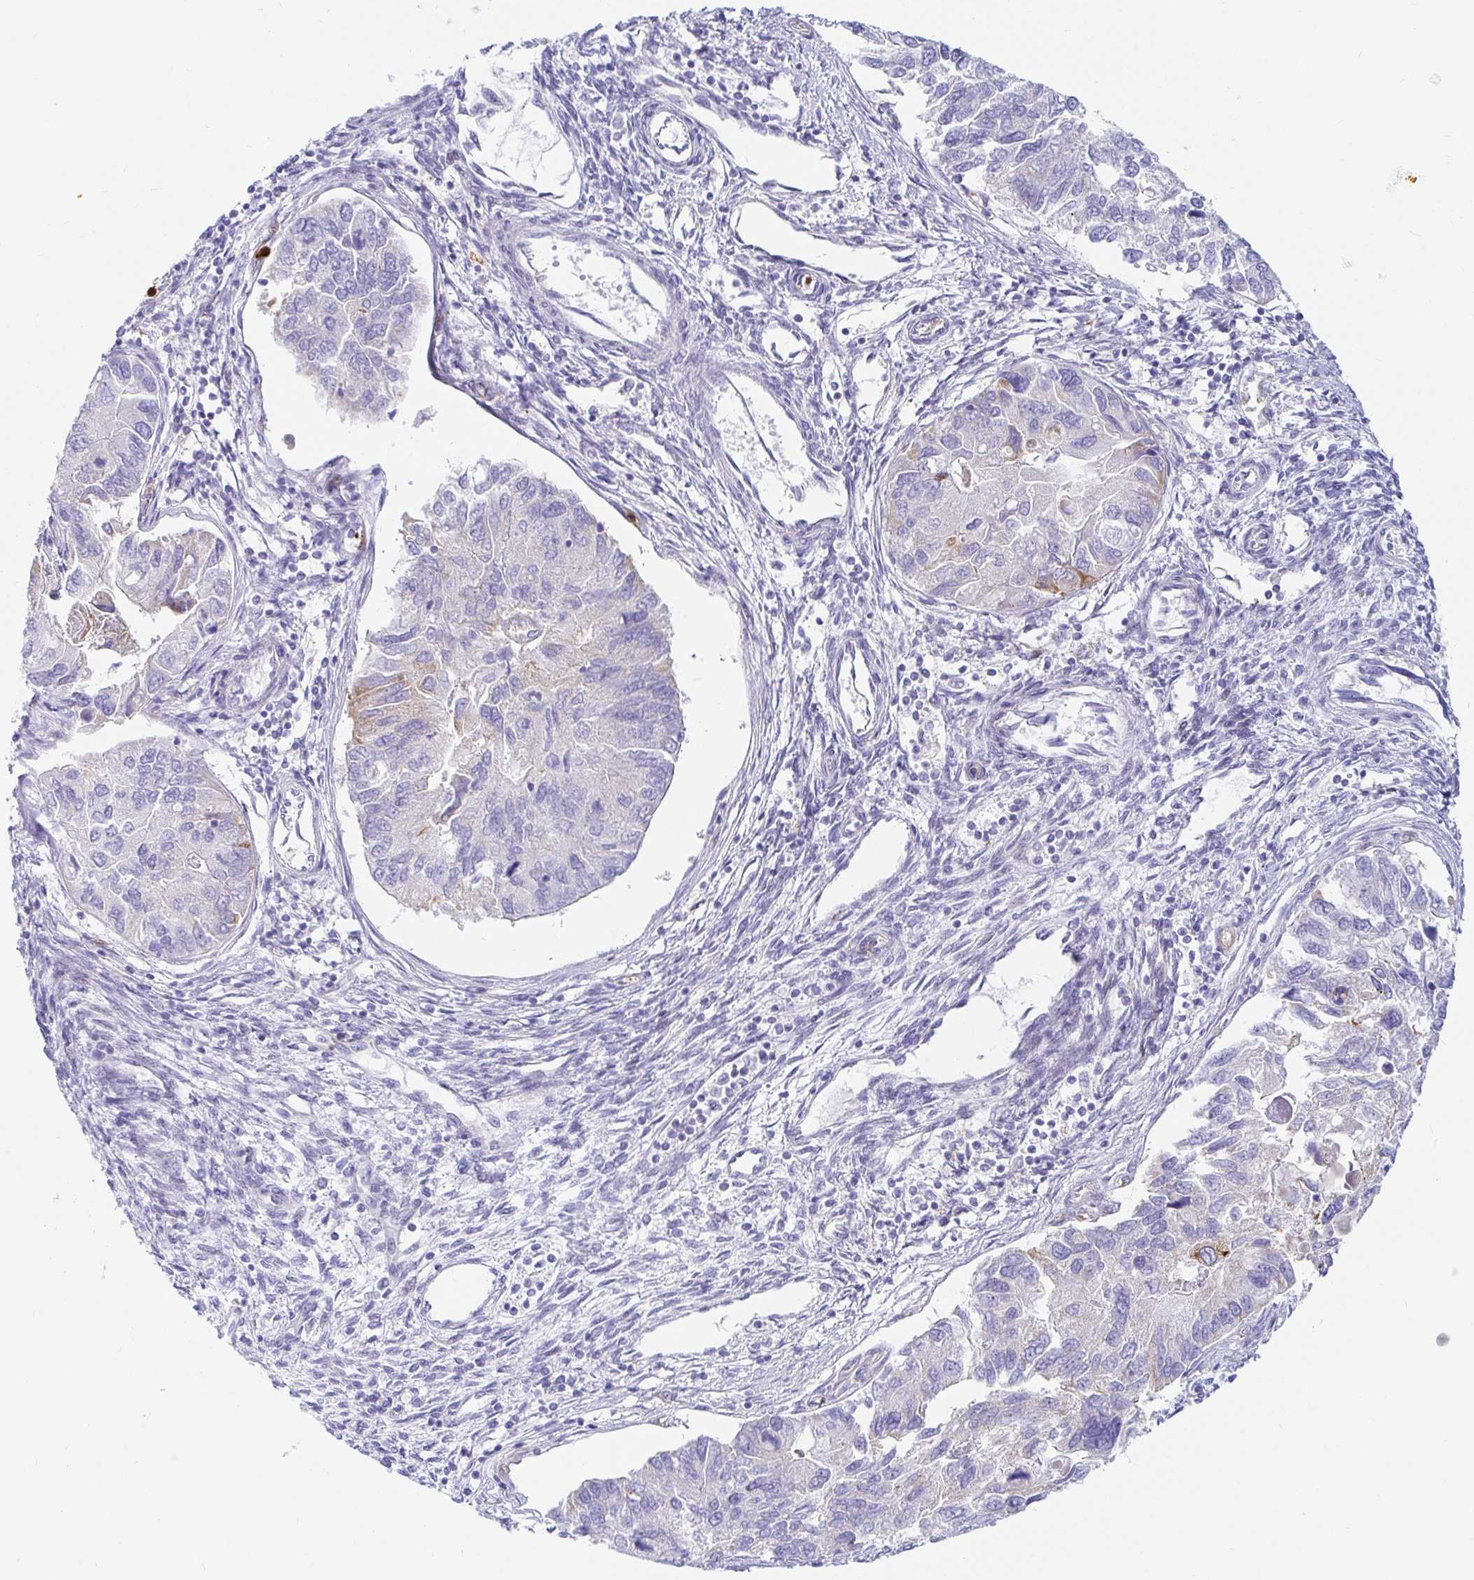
{"staining": {"intensity": "negative", "quantity": "none", "location": "none"}, "tissue": "endometrial cancer", "cell_type": "Tumor cells", "image_type": "cancer", "snomed": [{"axis": "morphology", "description": "Carcinoma, NOS"}, {"axis": "topography", "description": "Uterus"}], "caption": "Immunohistochemistry photomicrograph of human endometrial cancer stained for a protein (brown), which displays no staining in tumor cells.", "gene": "HINFP", "patient": {"sex": "female", "age": 76}}